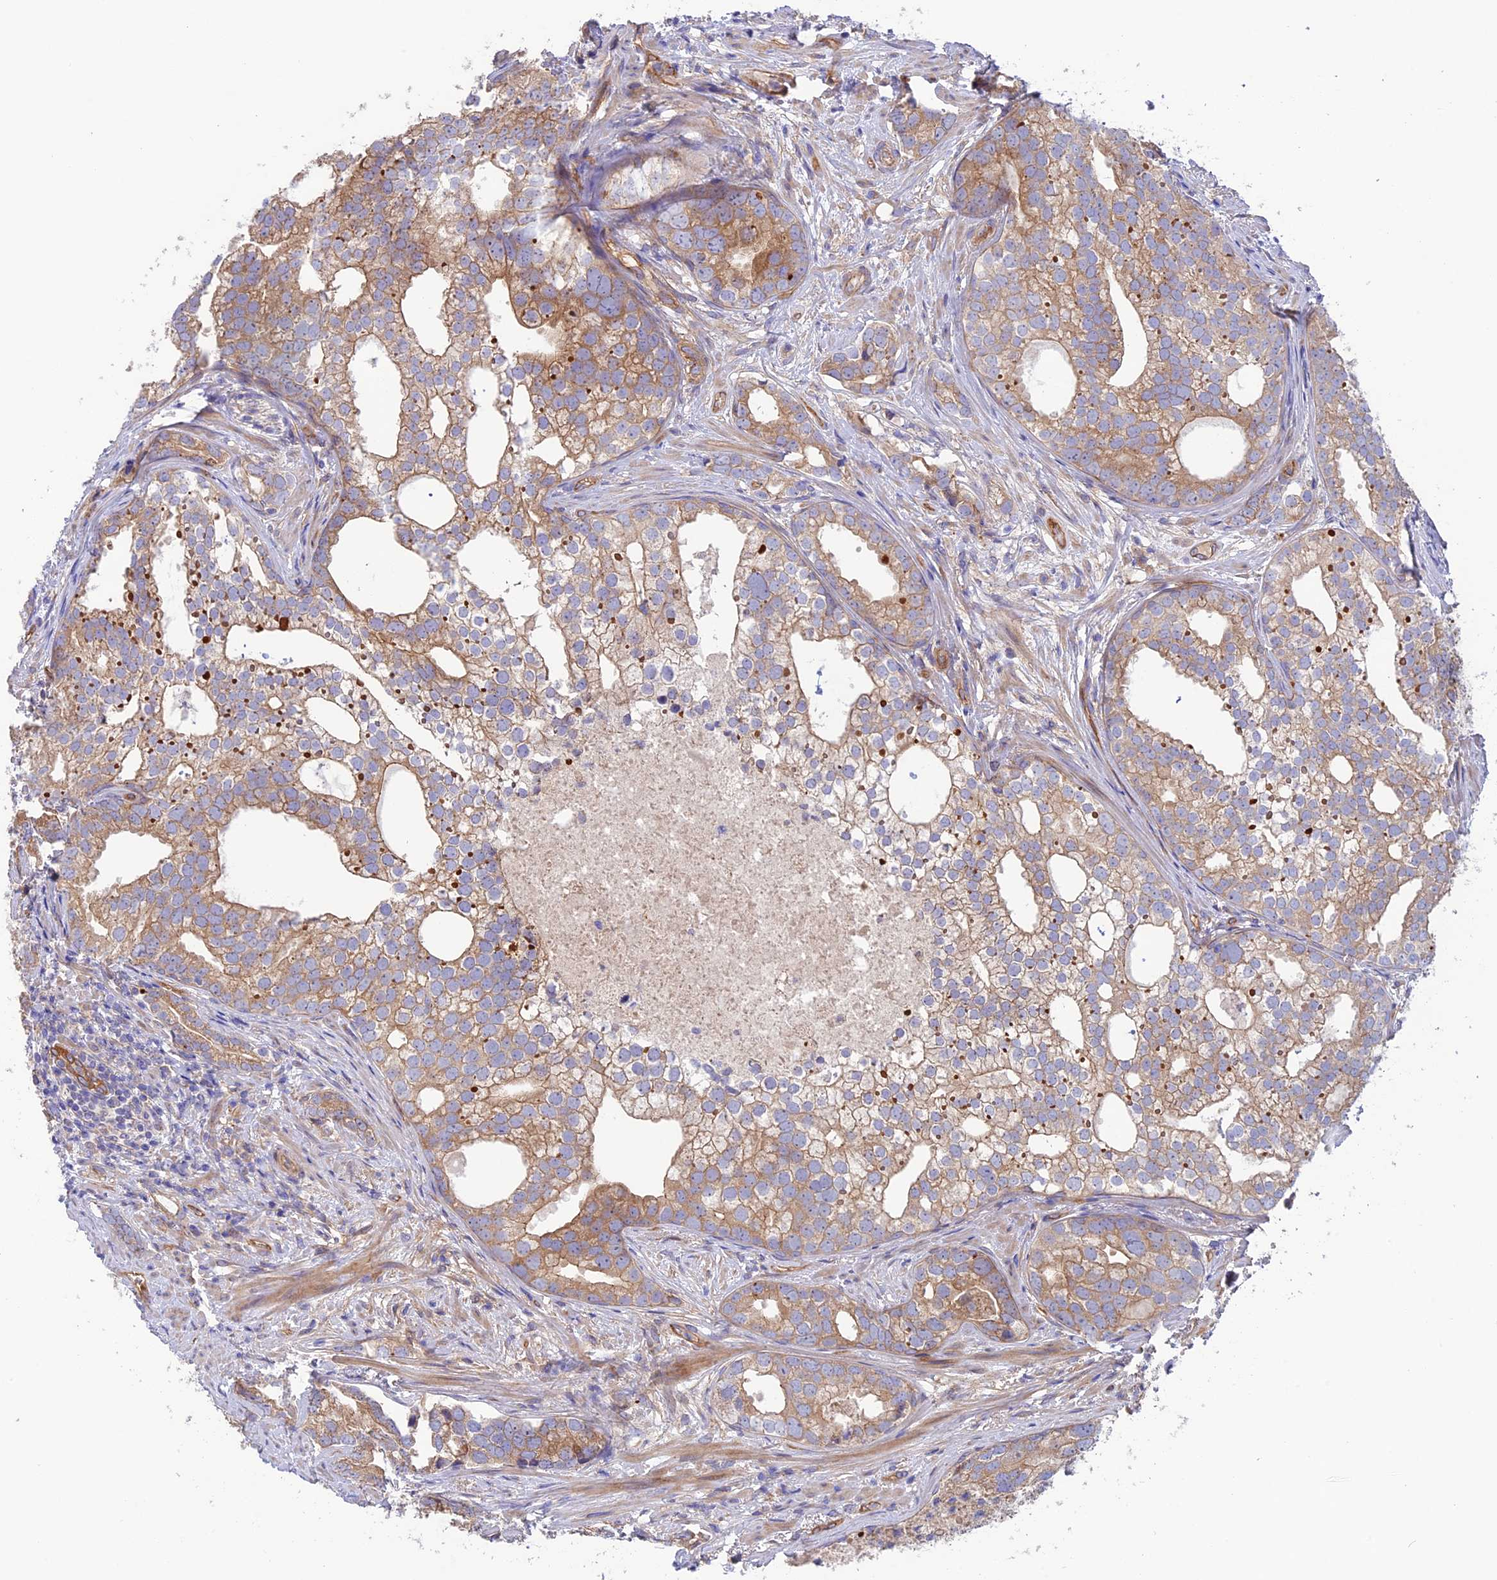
{"staining": {"intensity": "moderate", "quantity": "25%-75%", "location": "cytoplasmic/membranous"}, "tissue": "prostate cancer", "cell_type": "Tumor cells", "image_type": "cancer", "snomed": [{"axis": "morphology", "description": "Adenocarcinoma, High grade"}, {"axis": "topography", "description": "Prostate"}], "caption": "About 25%-75% of tumor cells in prostate cancer demonstrate moderate cytoplasmic/membranous protein positivity as visualized by brown immunohistochemical staining.", "gene": "DUS3L", "patient": {"sex": "male", "age": 75}}